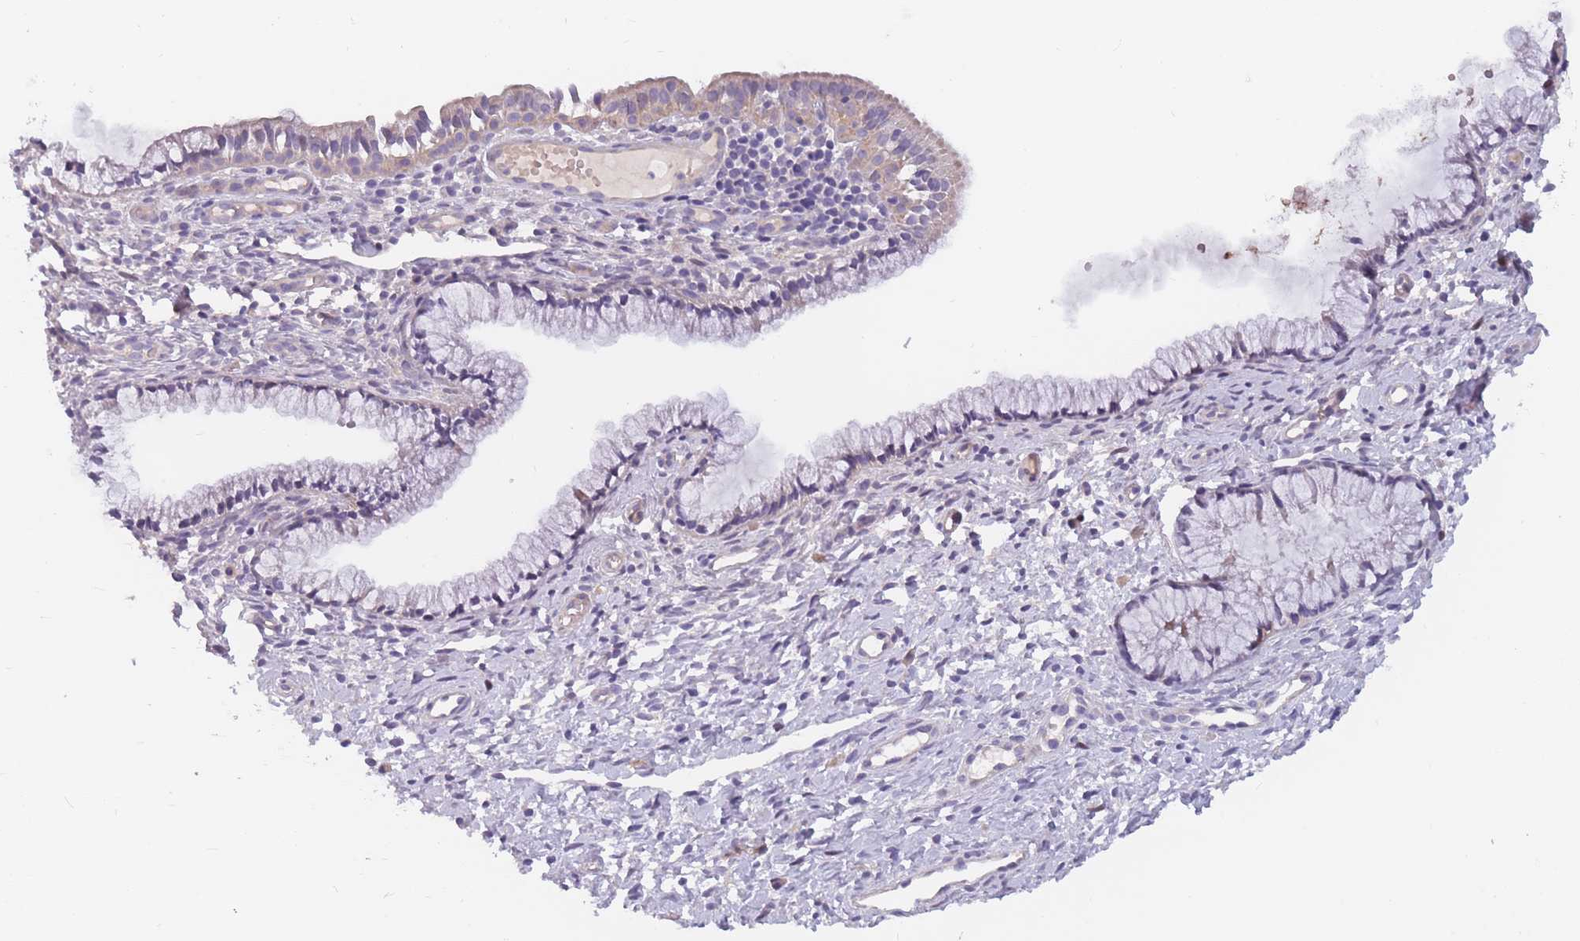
{"staining": {"intensity": "weak", "quantity": "<25%", "location": "cytoplasmic/membranous"}, "tissue": "cervix", "cell_type": "Glandular cells", "image_type": "normal", "snomed": [{"axis": "morphology", "description": "Normal tissue, NOS"}, {"axis": "topography", "description": "Cervix"}], "caption": "Protein analysis of normal cervix displays no significant expression in glandular cells. Nuclei are stained in blue.", "gene": "FAM83F", "patient": {"sex": "female", "age": 36}}